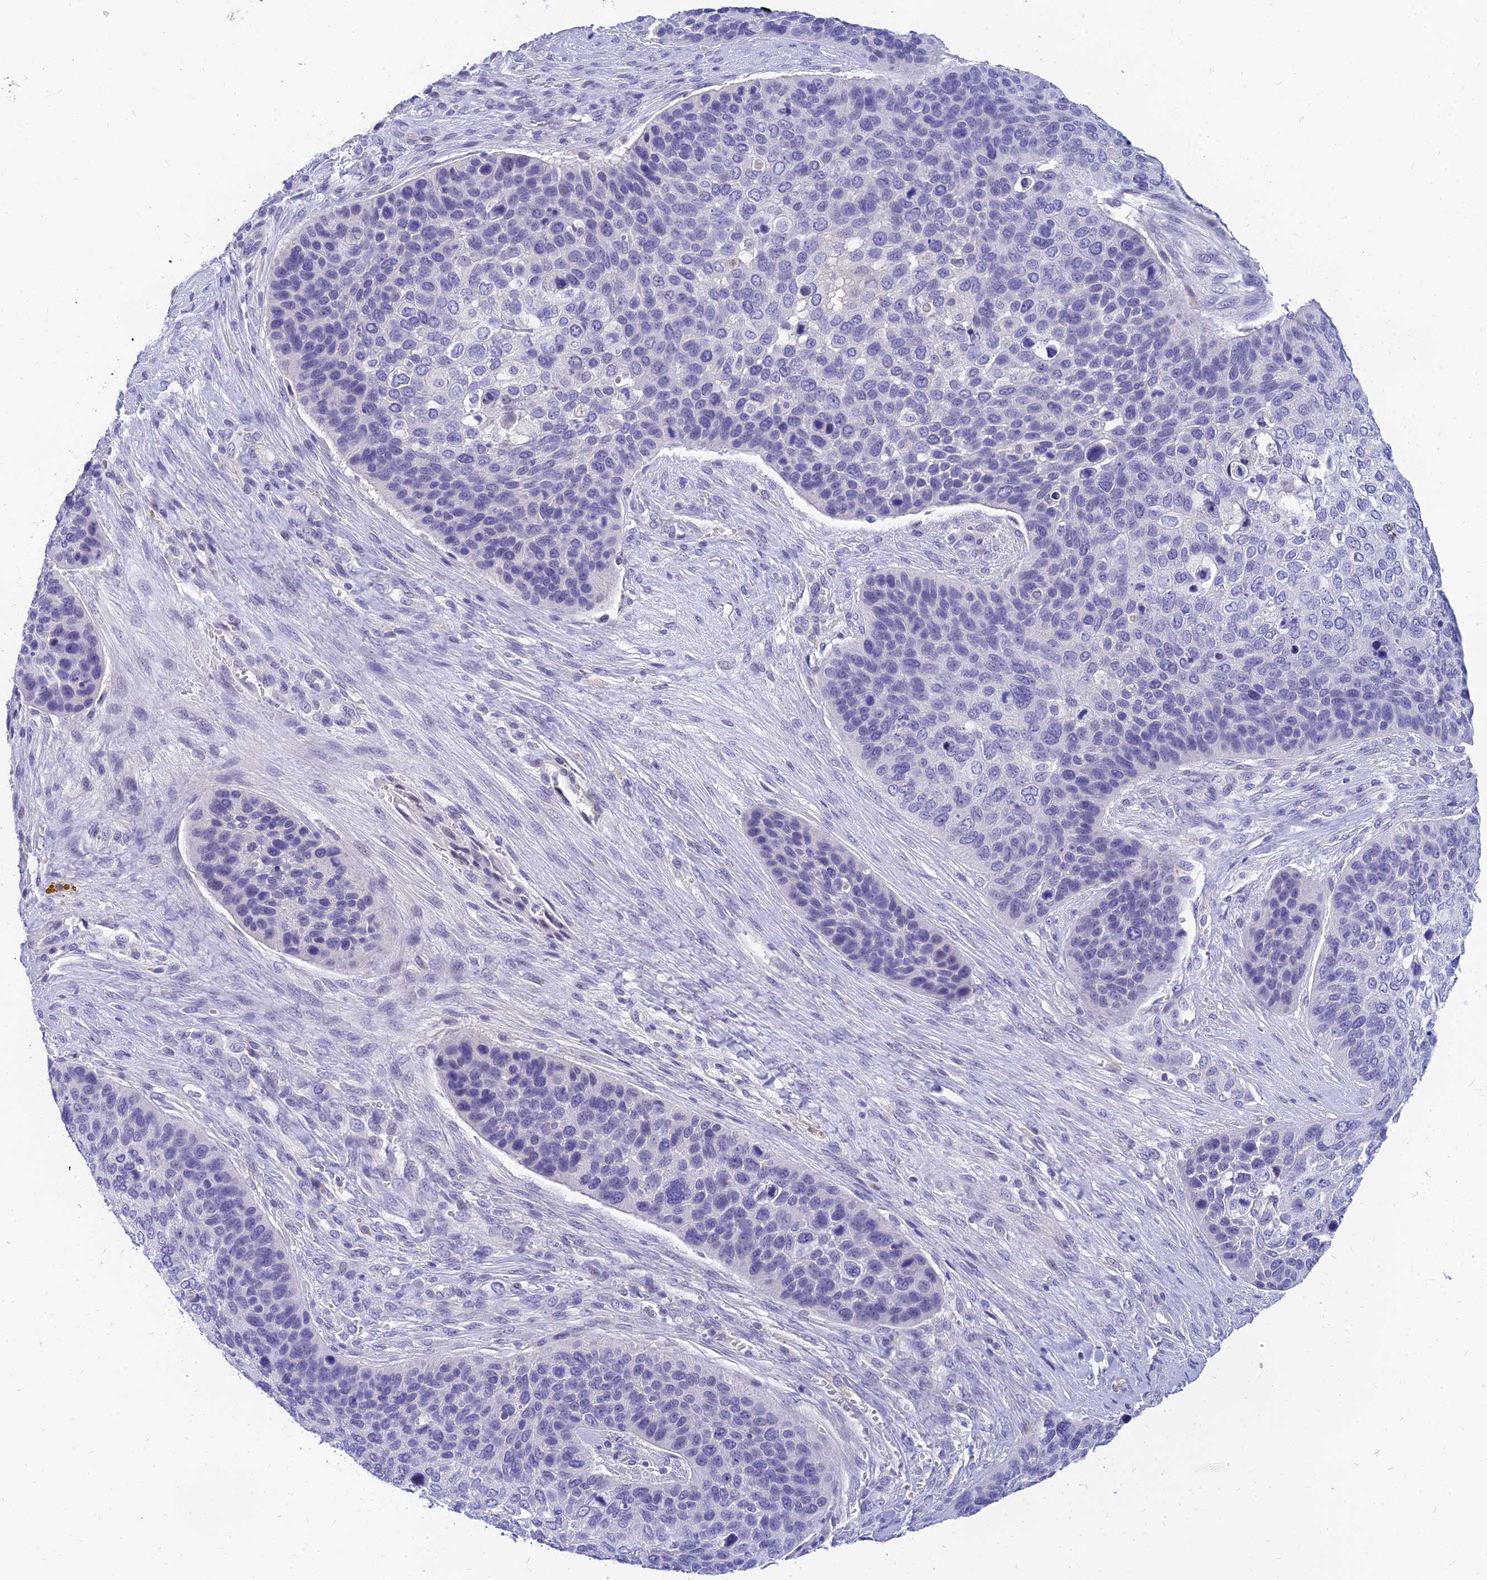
{"staining": {"intensity": "negative", "quantity": "none", "location": "none"}, "tissue": "skin cancer", "cell_type": "Tumor cells", "image_type": "cancer", "snomed": [{"axis": "morphology", "description": "Basal cell carcinoma"}, {"axis": "topography", "description": "Skin"}], "caption": "Immunohistochemistry micrograph of neoplastic tissue: human skin cancer (basal cell carcinoma) stained with DAB (3,3'-diaminobenzidine) displays no significant protein expression in tumor cells.", "gene": "TMEM161B", "patient": {"sex": "female", "age": 74}}